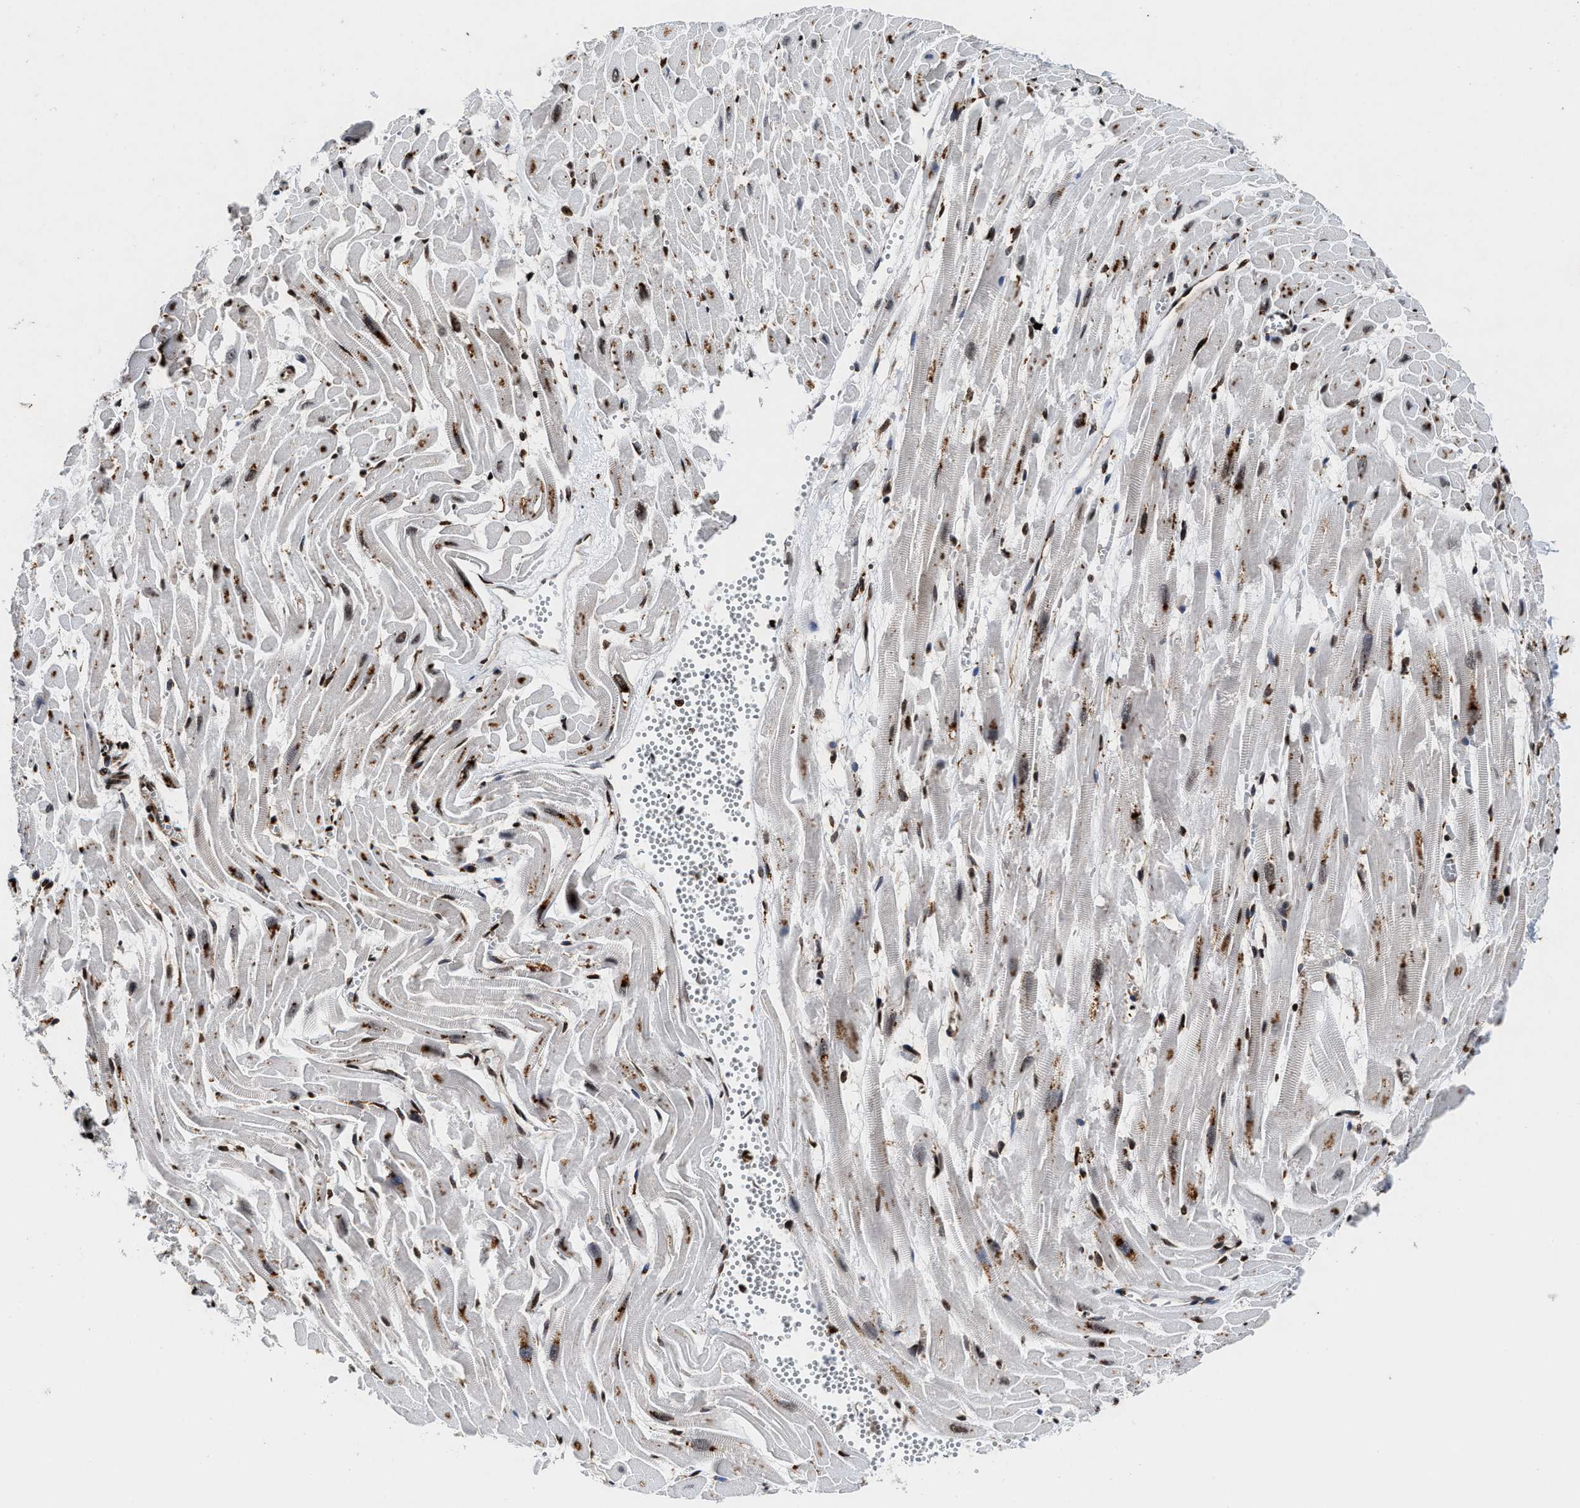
{"staining": {"intensity": "strong", "quantity": ">75%", "location": "nuclear"}, "tissue": "heart muscle", "cell_type": "Cardiomyocytes", "image_type": "normal", "snomed": [{"axis": "morphology", "description": "Normal tissue, NOS"}, {"axis": "topography", "description": "Heart"}], "caption": "Brown immunohistochemical staining in unremarkable human heart muscle exhibits strong nuclear staining in about >75% of cardiomyocytes. Using DAB (3,3'-diaminobenzidine) (brown) and hematoxylin (blue) stains, captured at high magnification using brightfield microscopy.", "gene": "ALYREF", "patient": {"sex": "female", "age": 19}}